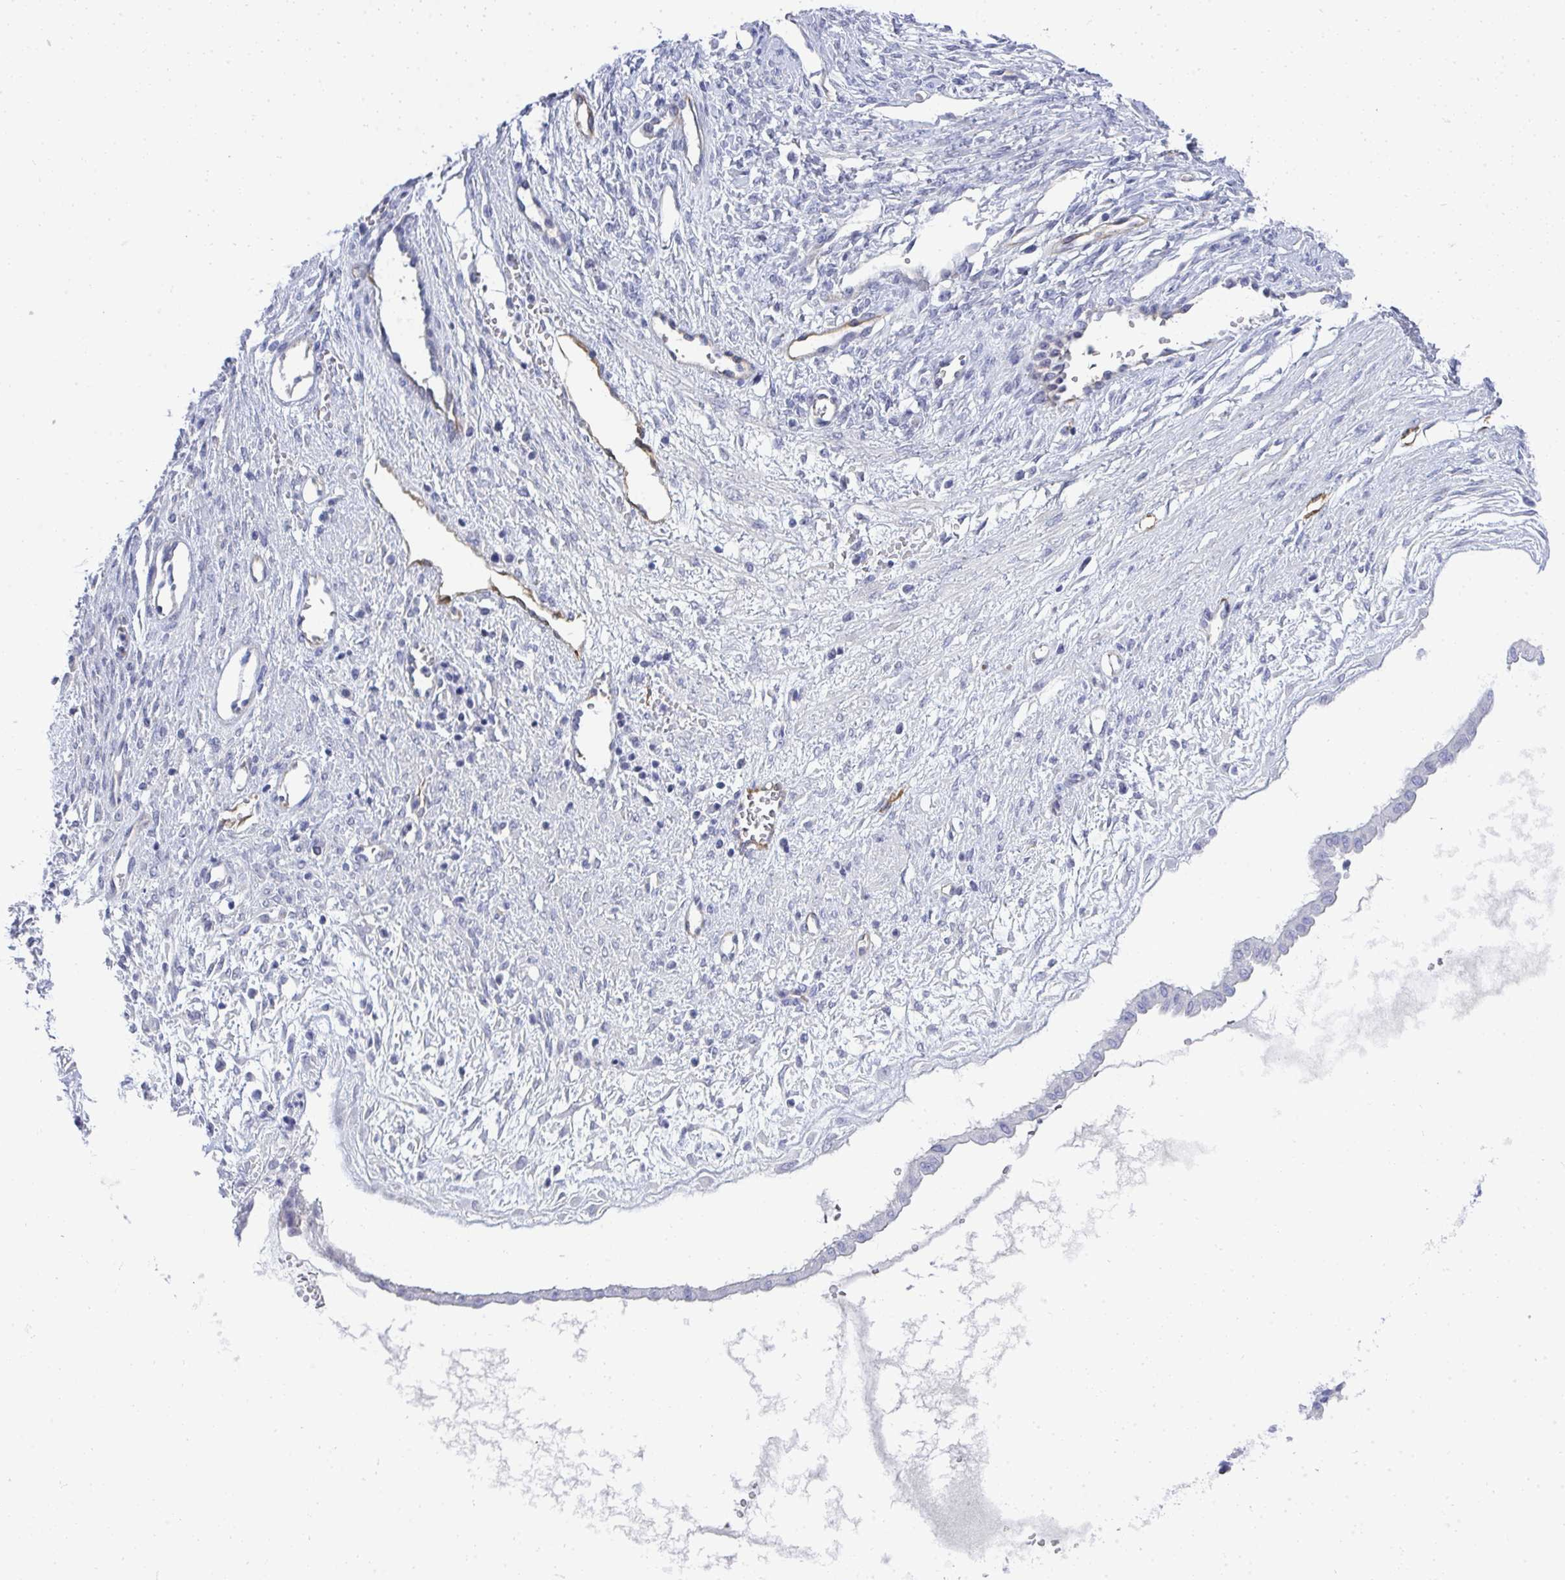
{"staining": {"intensity": "negative", "quantity": "none", "location": "none"}, "tissue": "ovarian cancer", "cell_type": "Tumor cells", "image_type": "cancer", "snomed": [{"axis": "morphology", "description": "Cystadenocarcinoma, mucinous, NOS"}, {"axis": "topography", "description": "Ovary"}], "caption": "A histopathology image of ovarian cancer stained for a protein reveals no brown staining in tumor cells.", "gene": "TMEM82", "patient": {"sex": "female", "age": 73}}